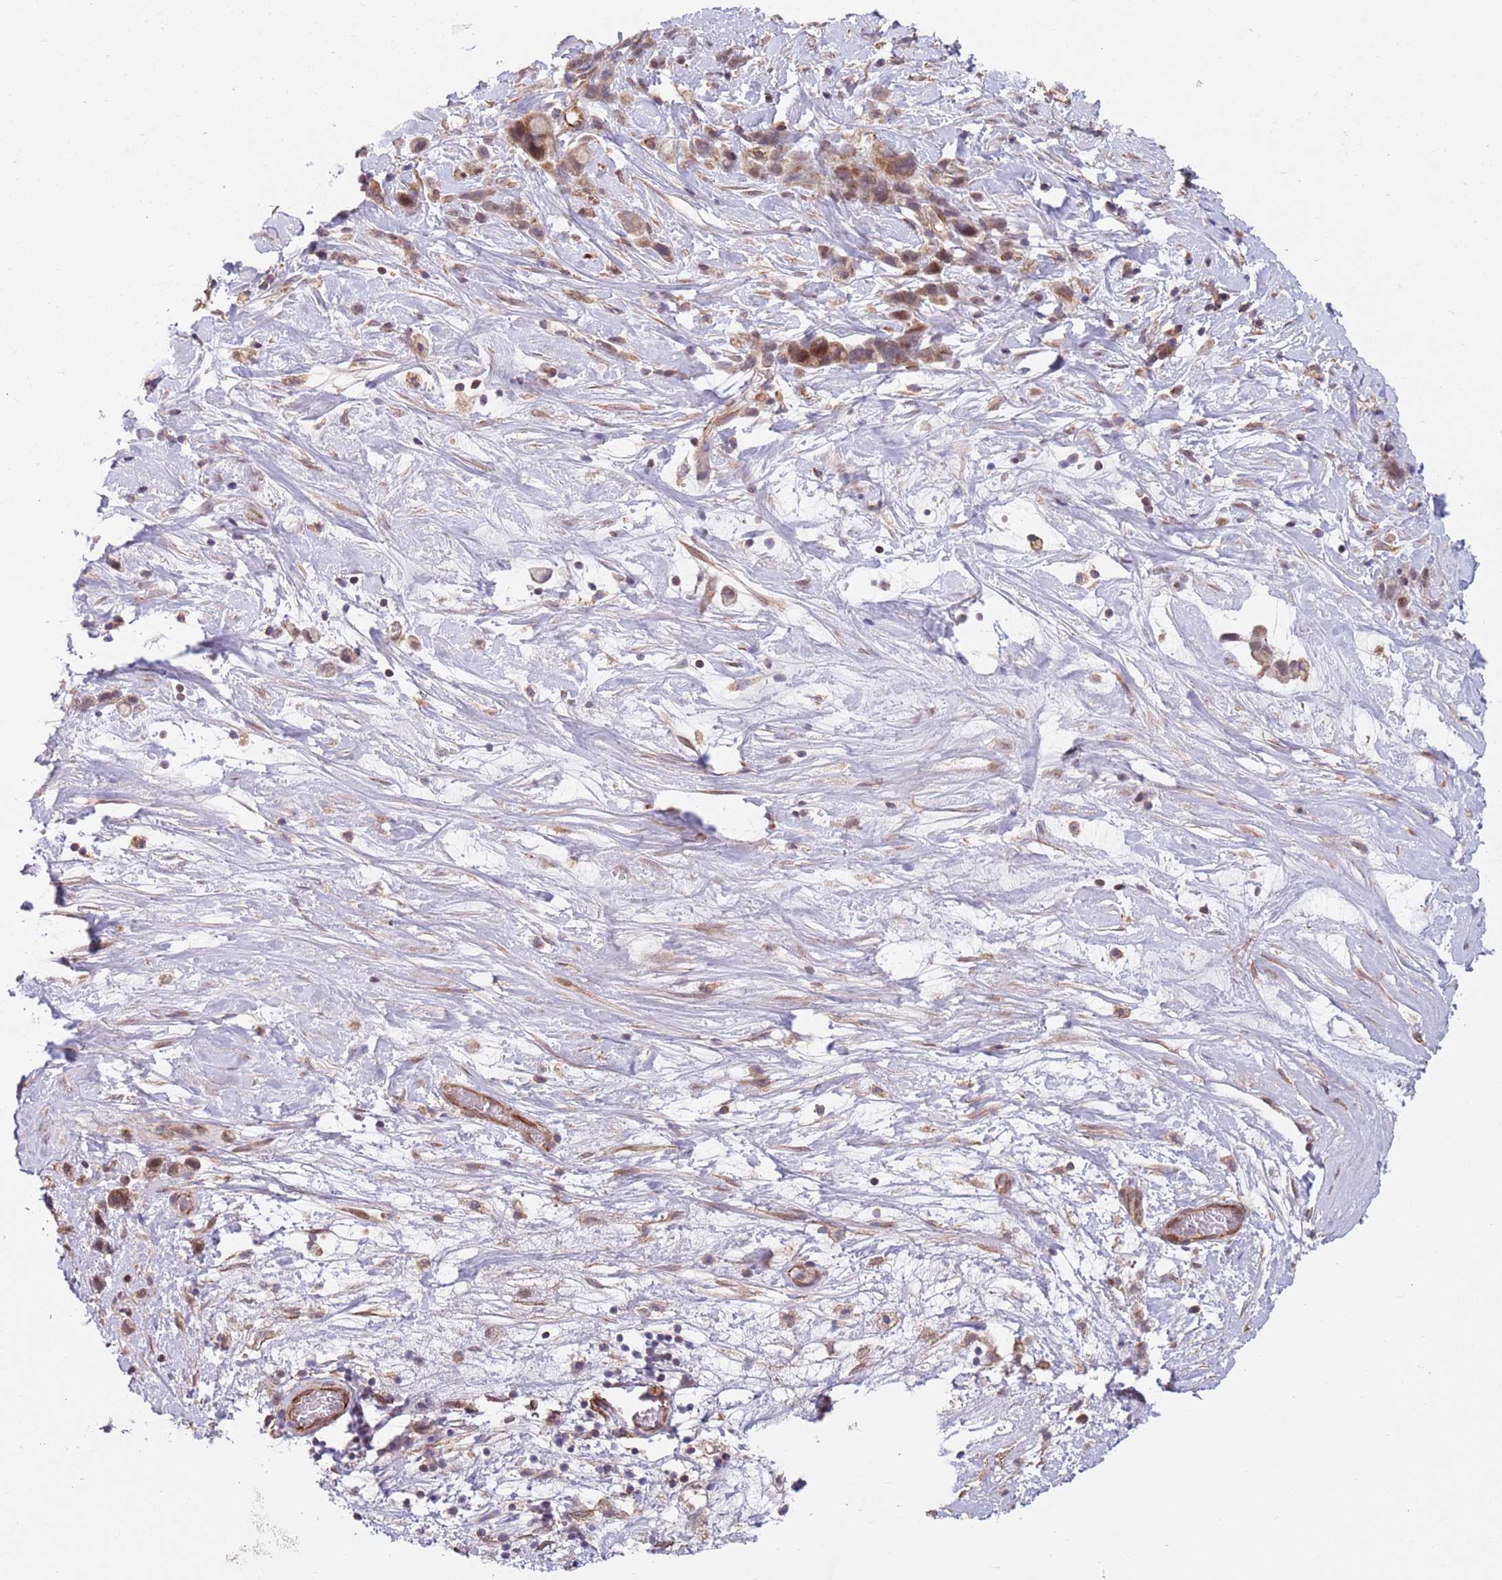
{"staining": {"intensity": "moderate", "quantity": "<25%", "location": "cytoplasmic/membranous,nuclear"}, "tissue": "stomach cancer", "cell_type": "Tumor cells", "image_type": "cancer", "snomed": [{"axis": "morphology", "description": "Adenocarcinoma, NOS"}, {"axis": "topography", "description": "Stomach"}], "caption": "This is a histology image of IHC staining of stomach cancer (adenocarcinoma), which shows moderate positivity in the cytoplasmic/membranous and nuclear of tumor cells.", "gene": "CHD9", "patient": {"sex": "female", "age": 65}}